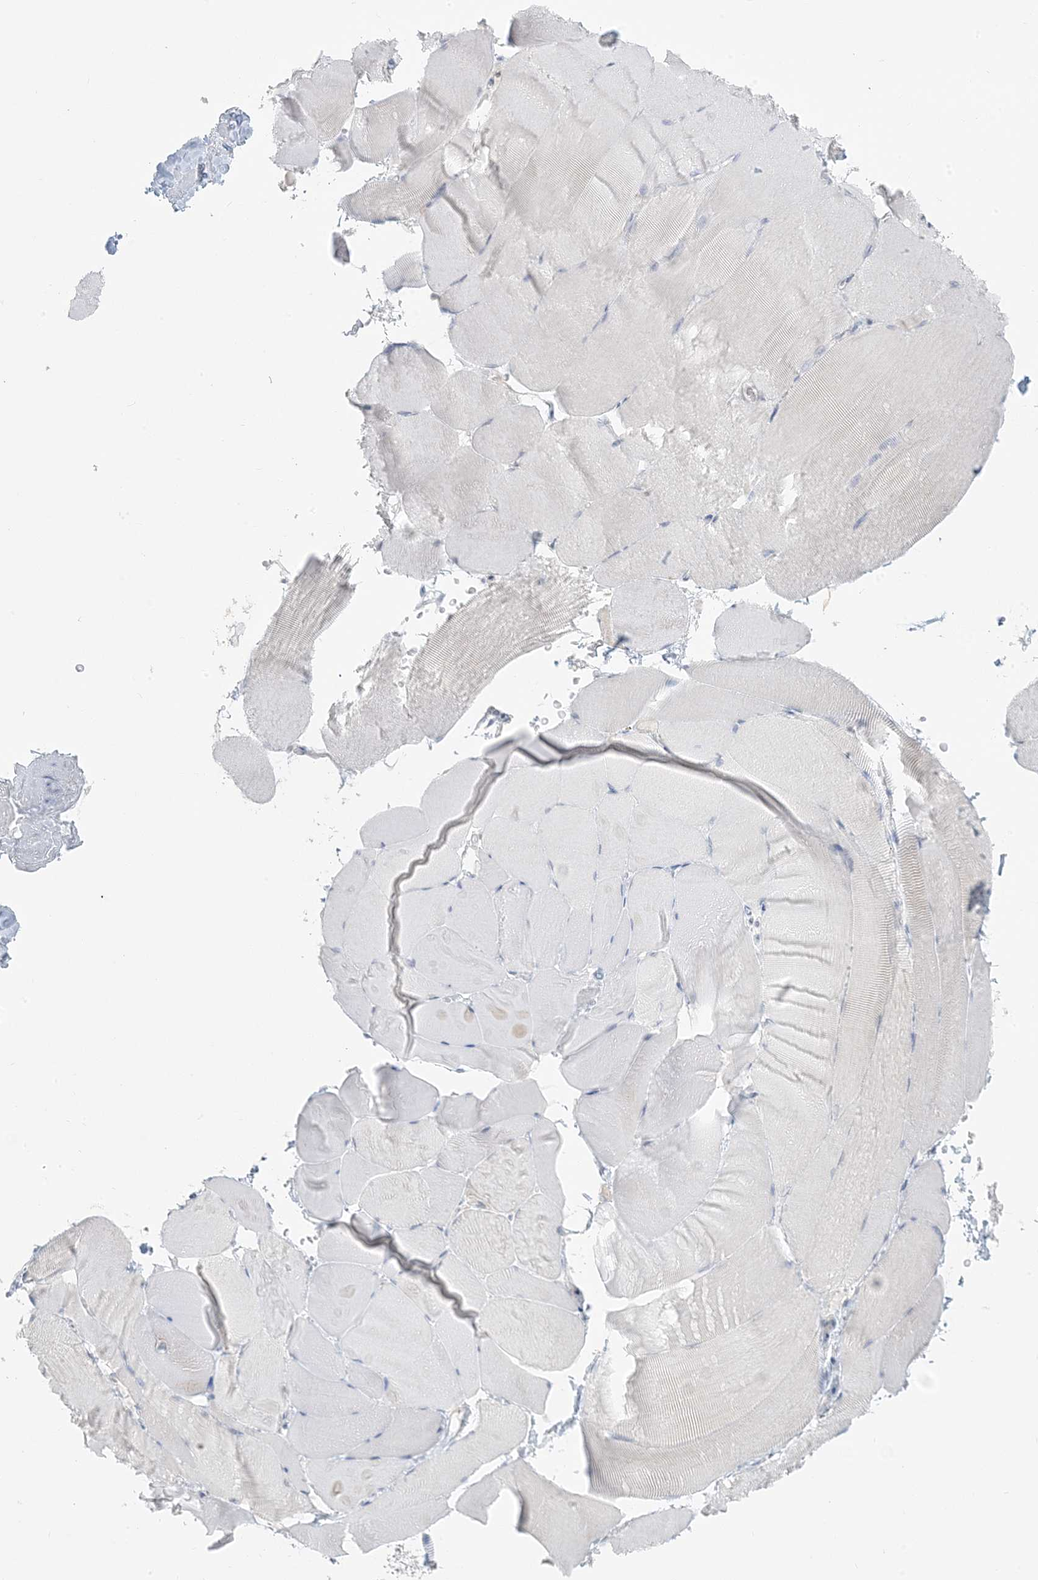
{"staining": {"intensity": "negative", "quantity": "none", "location": "none"}, "tissue": "skeletal muscle", "cell_type": "Myocytes", "image_type": "normal", "snomed": [{"axis": "morphology", "description": "Normal tissue, NOS"}, {"axis": "topography", "description": "Skeletal muscle"}, {"axis": "topography", "description": "Parathyroid gland"}], "caption": "Immunohistochemical staining of normal skeletal muscle demonstrates no significant expression in myocytes.", "gene": "EEFSEC", "patient": {"sex": "female", "age": 37}}